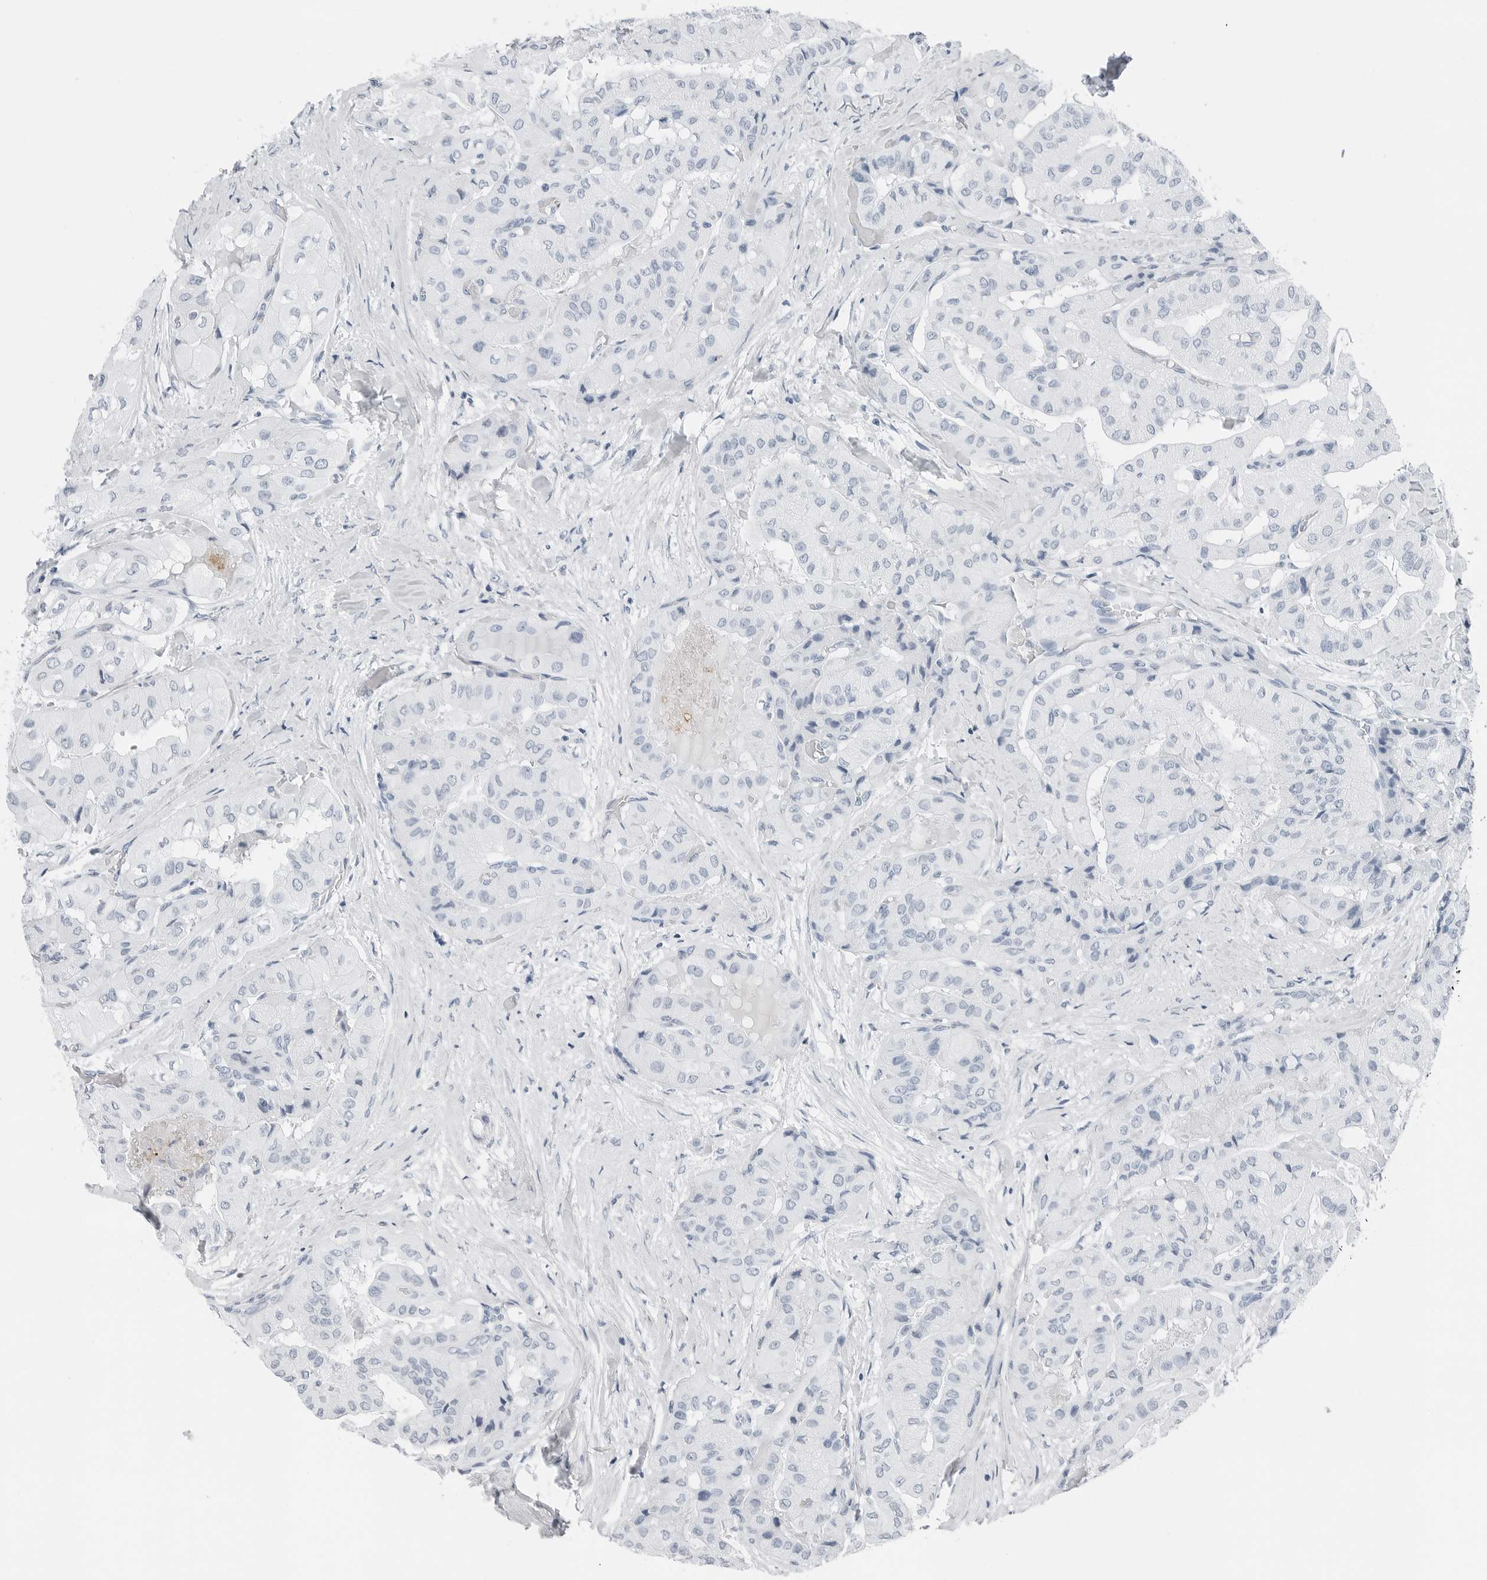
{"staining": {"intensity": "negative", "quantity": "none", "location": "none"}, "tissue": "thyroid cancer", "cell_type": "Tumor cells", "image_type": "cancer", "snomed": [{"axis": "morphology", "description": "Papillary adenocarcinoma, NOS"}, {"axis": "topography", "description": "Thyroid gland"}], "caption": "Tumor cells are negative for protein expression in human thyroid papillary adenocarcinoma.", "gene": "SLPI", "patient": {"sex": "female", "age": 59}}